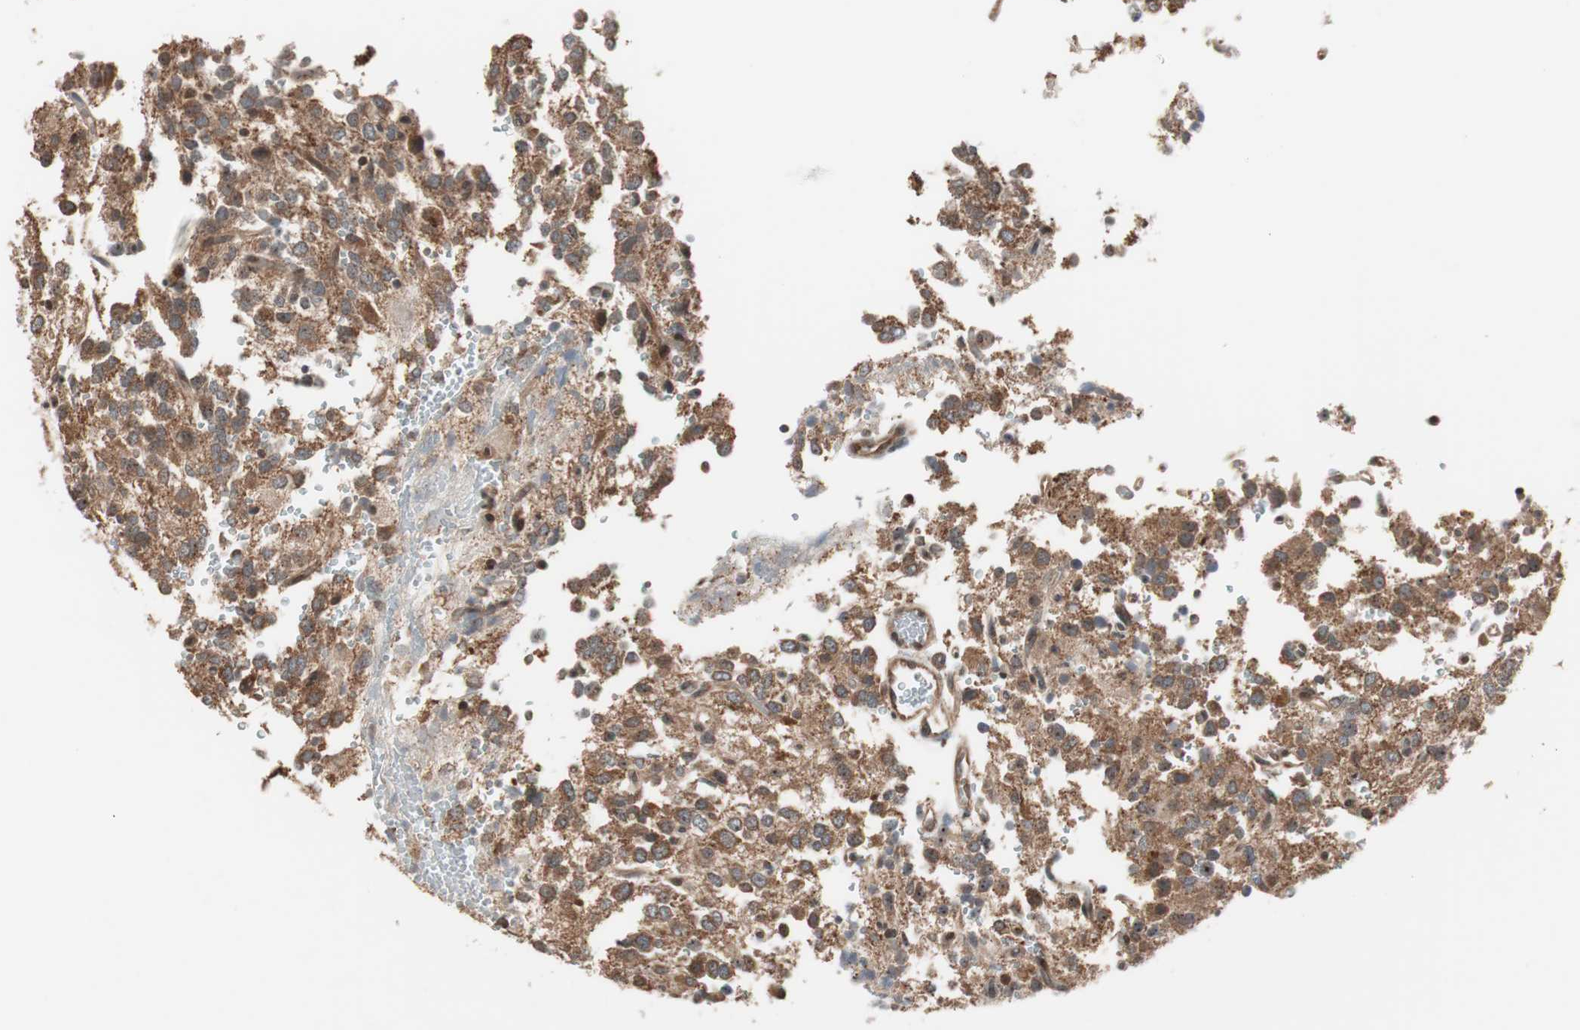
{"staining": {"intensity": "strong", "quantity": ">75%", "location": "cytoplasmic/membranous"}, "tissue": "glioma", "cell_type": "Tumor cells", "image_type": "cancer", "snomed": [{"axis": "morphology", "description": "Glioma, malignant, High grade"}, {"axis": "topography", "description": "Brain"}], "caption": "High-grade glioma (malignant) stained with immunohistochemistry reveals strong cytoplasmic/membranous positivity in approximately >75% of tumor cells.", "gene": "FBXO5", "patient": {"sex": "male", "age": 47}}